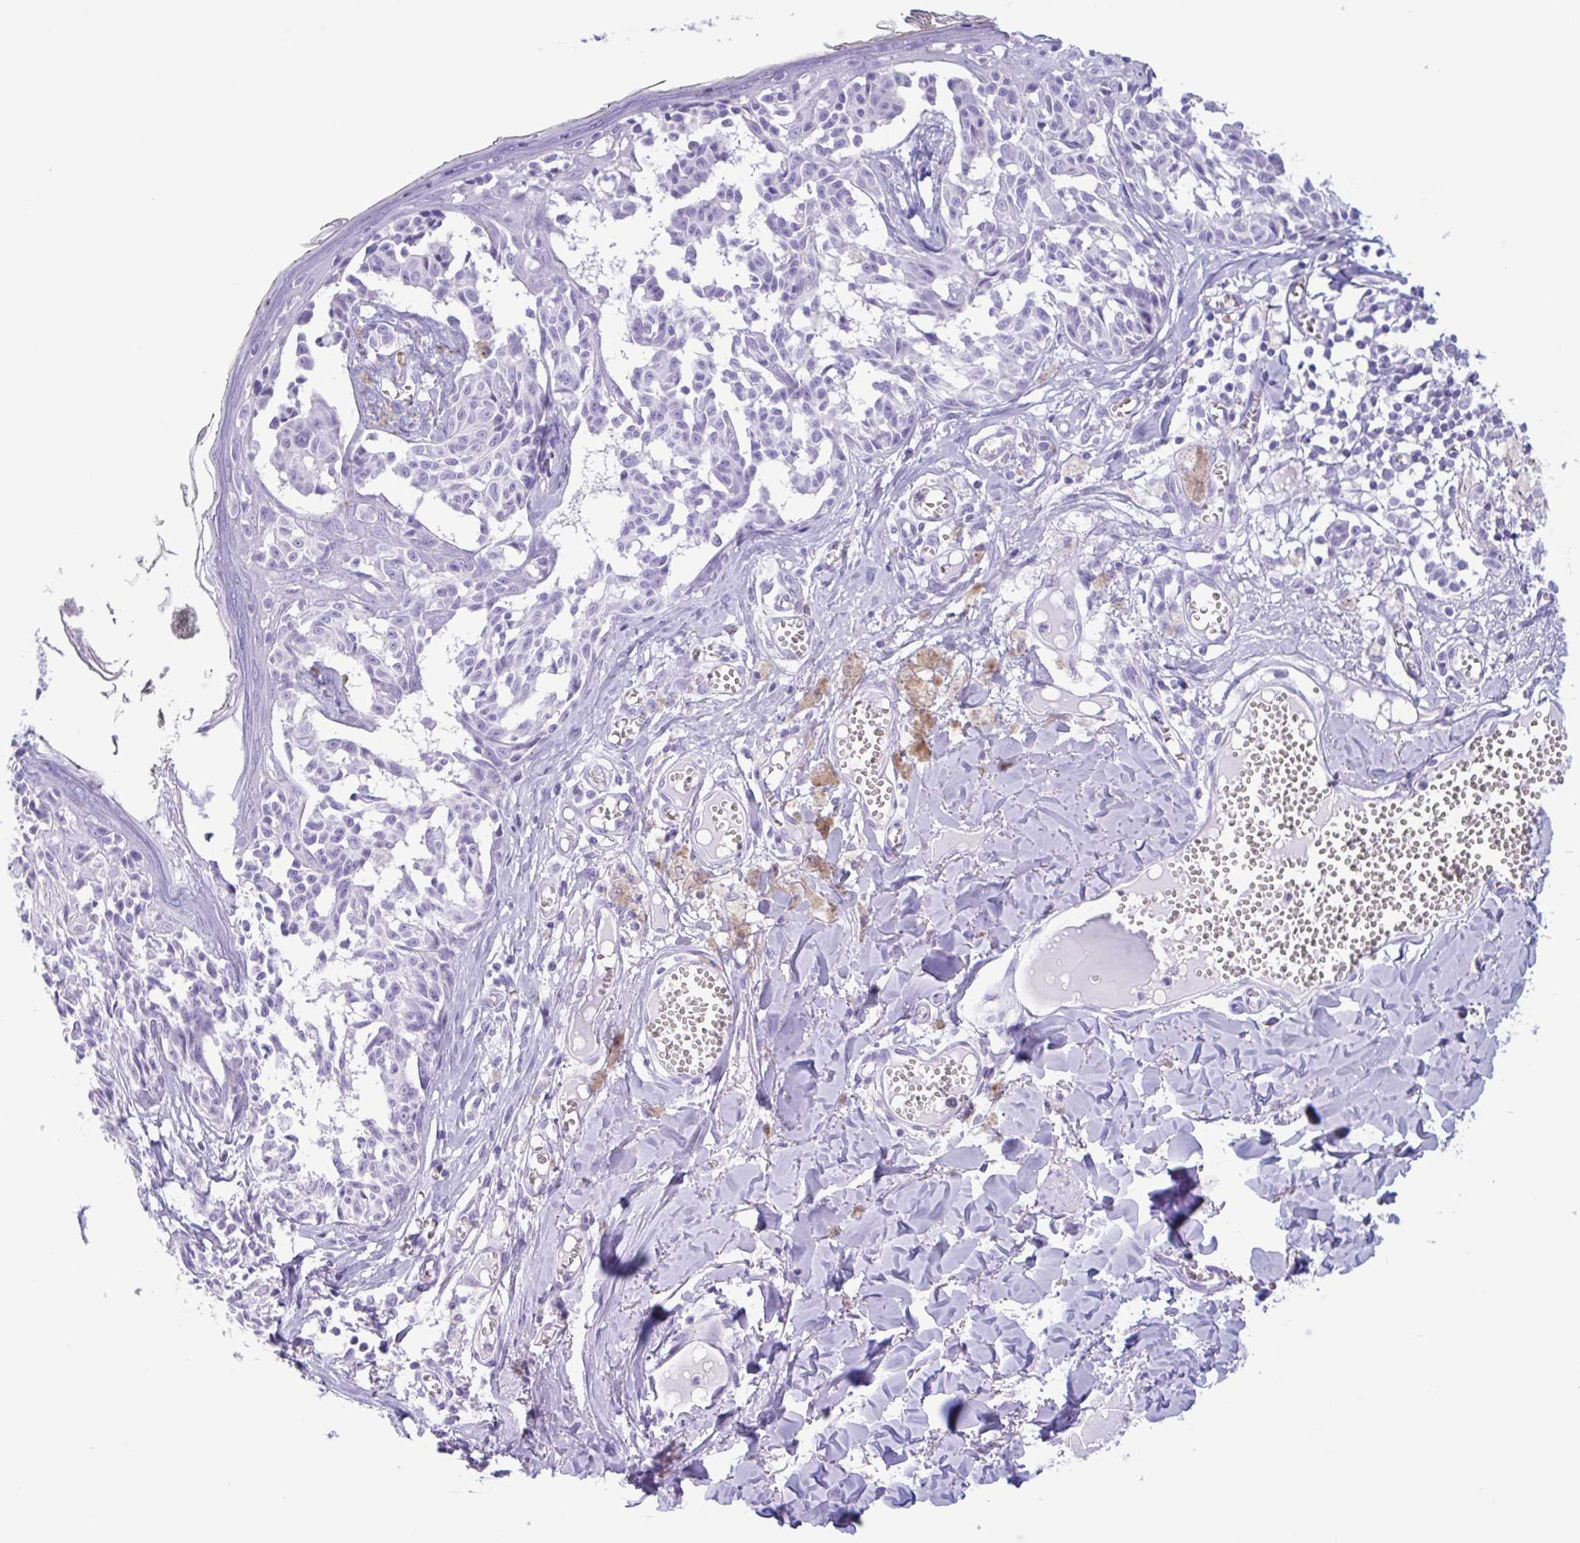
{"staining": {"intensity": "negative", "quantity": "none", "location": "none"}, "tissue": "melanoma", "cell_type": "Tumor cells", "image_type": "cancer", "snomed": [{"axis": "morphology", "description": "Malignant melanoma, NOS"}, {"axis": "topography", "description": "Skin"}], "caption": "A micrograph of human malignant melanoma is negative for staining in tumor cells. Nuclei are stained in blue.", "gene": "CTSE", "patient": {"sex": "female", "age": 43}}